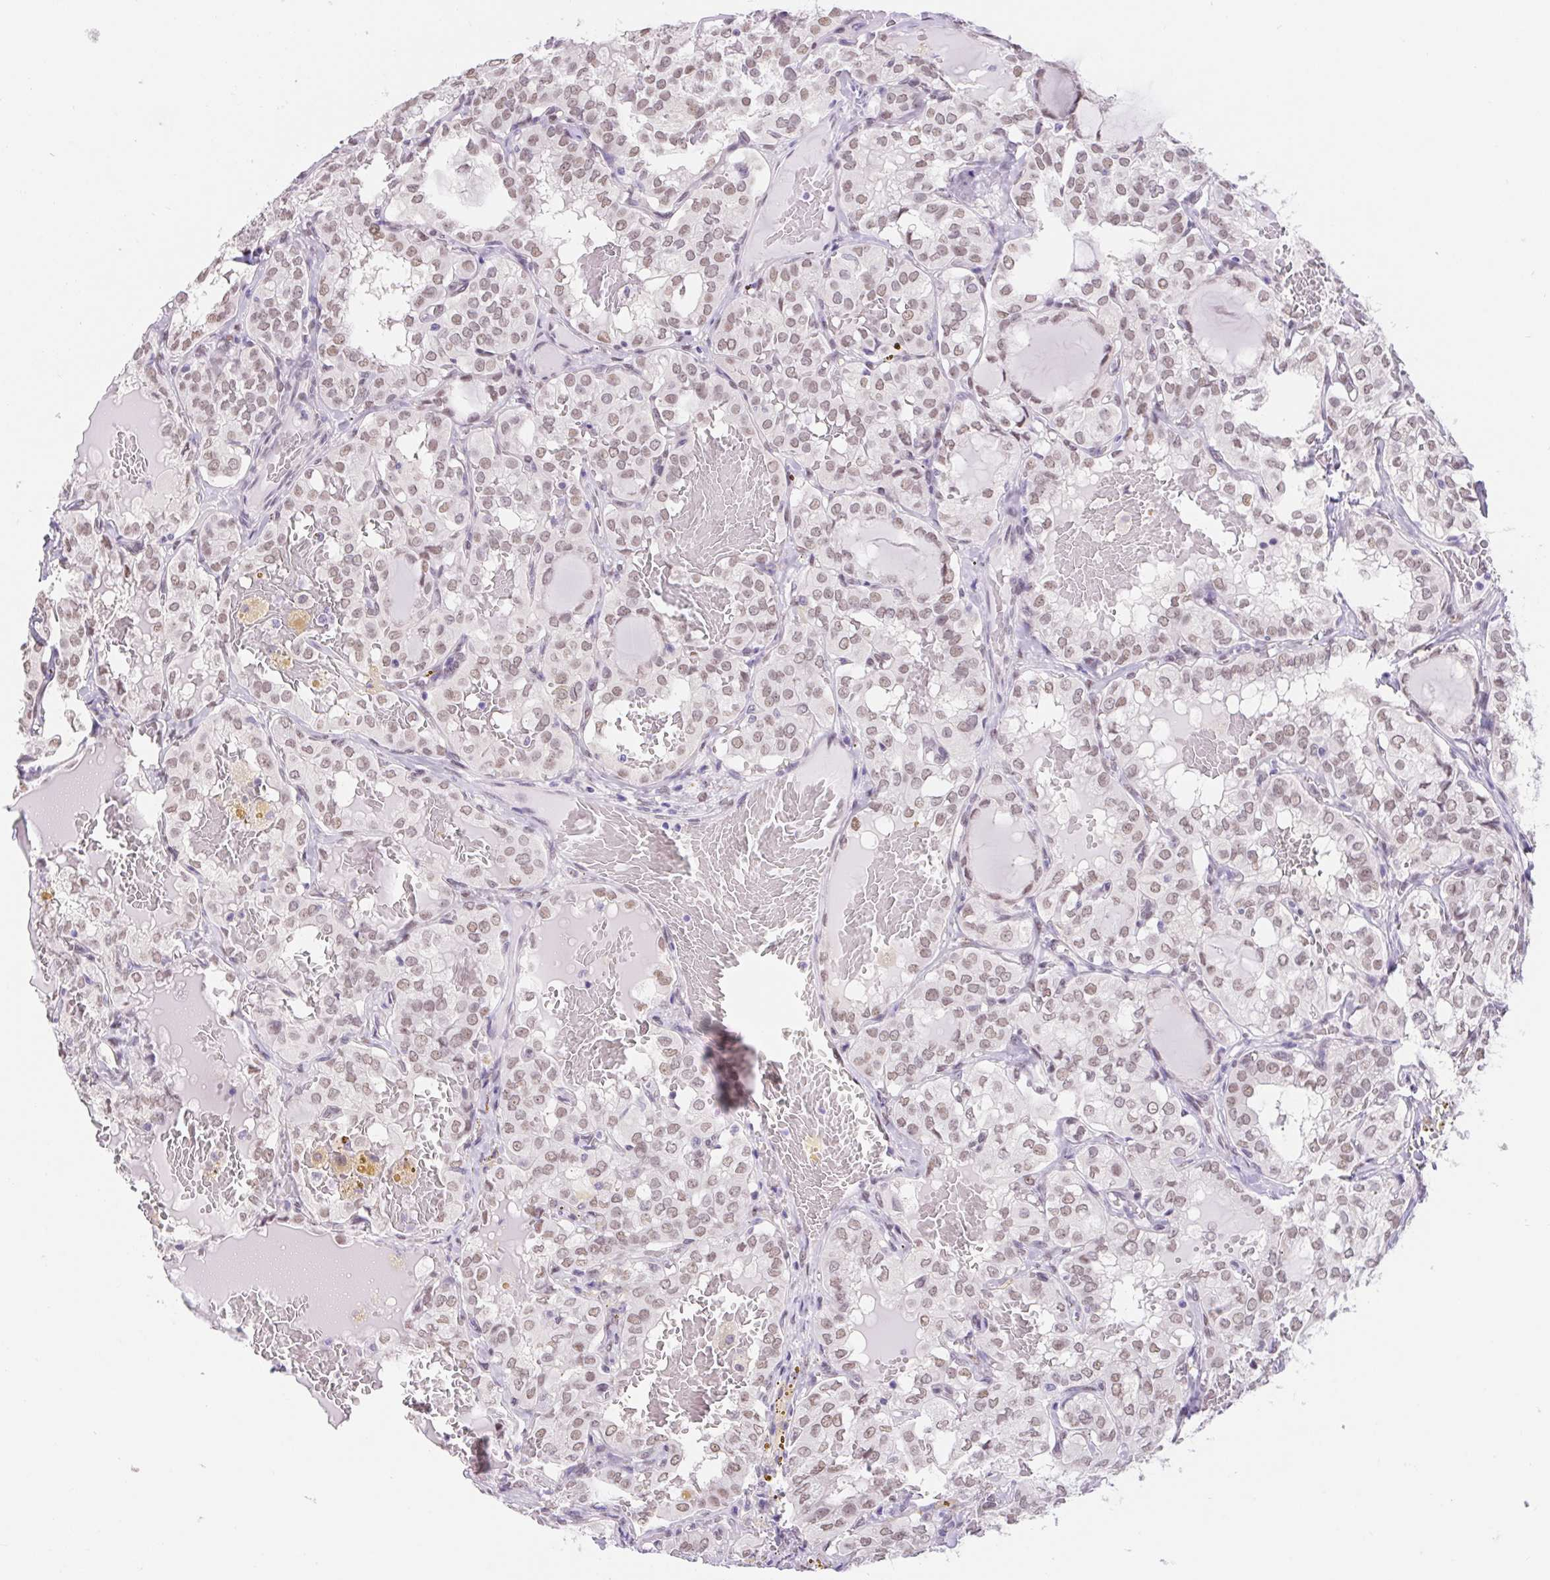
{"staining": {"intensity": "weak", "quantity": ">75%", "location": "nuclear"}, "tissue": "thyroid cancer", "cell_type": "Tumor cells", "image_type": "cancer", "snomed": [{"axis": "morphology", "description": "Papillary adenocarcinoma, NOS"}, {"axis": "topography", "description": "Thyroid gland"}], "caption": "Immunohistochemistry (DAB) staining of human thyroid papillary adenocarcinoma shows weak nuclear protein staining in about >75% of tumor cells.", "gene": "CAND1", "patient": {"sex": "male", "age": 20}}